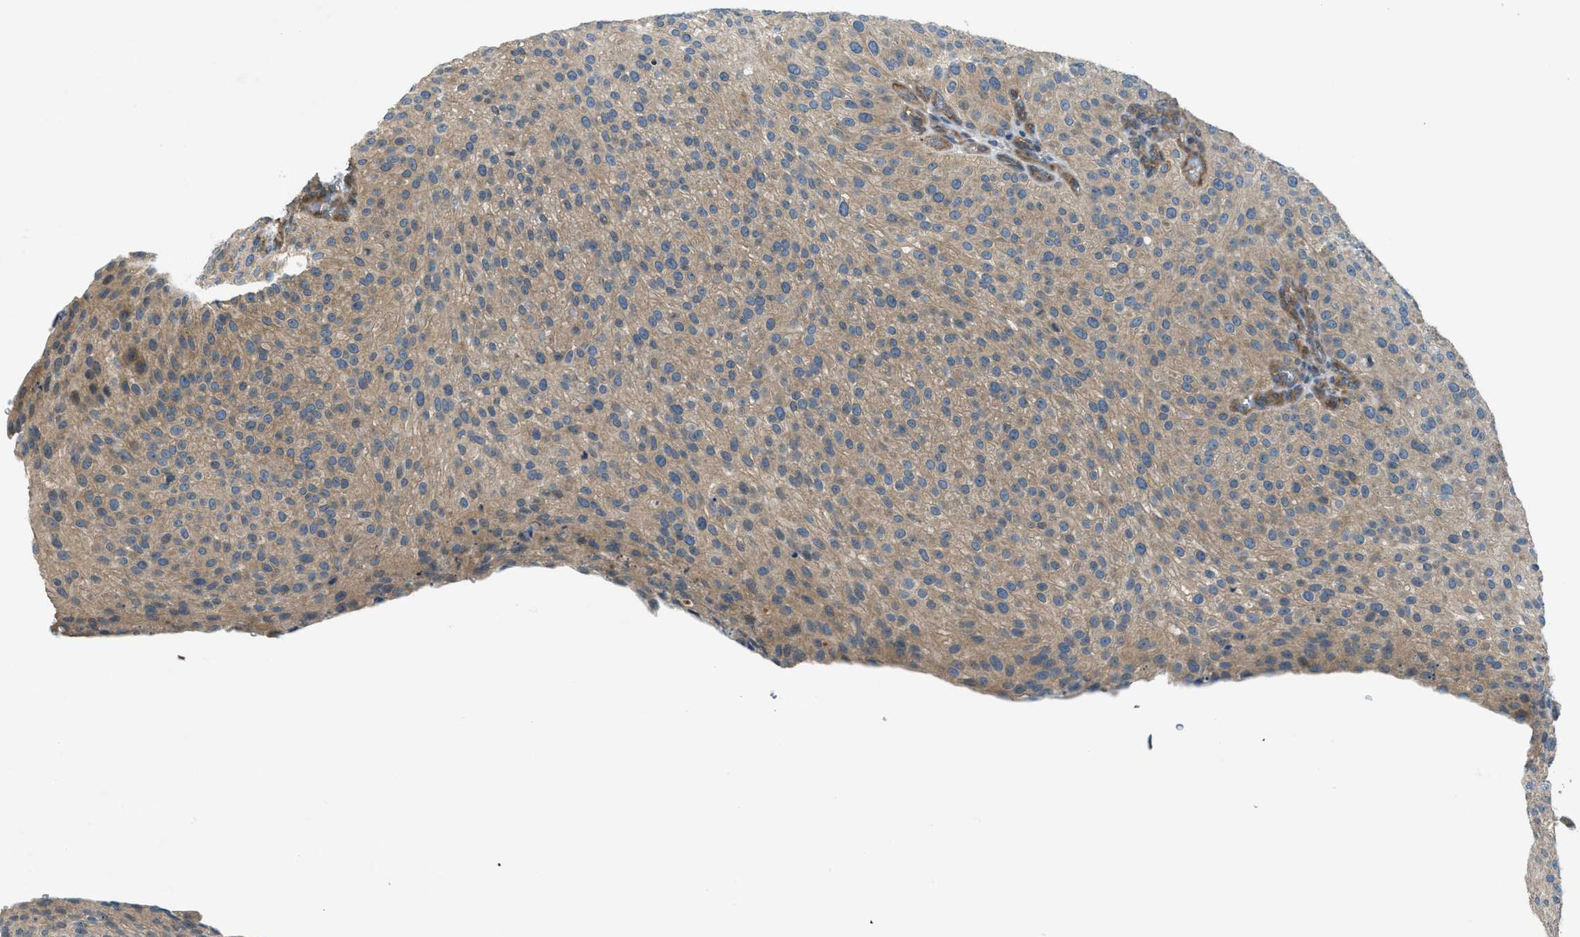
{"staining": {"intensity": "weak", "quantity": ">75%", "location": "cytoplasmic/membranous"}, "tissue": "urothelial cancer", "cell_type": "Tumor cells", "image_type": "cancer", "snomed": [{"axis": "morphology", "description": "Urothelial carcinoma, Low grade"}, {"axis": "topography", "description": "Smooth muscle"}, {"axis": "topography", "description": "Urinary bladder"}], "caption": "The photomicrograph demonstrates a brown stain indicating the presence of a protein in the cytoplasmic/membranous of tumor cells in urothelial cancer. (IHC, brightfield microscopy, high magnification).", "gene": "VEZT", "patient": {"sex": "male", "age": 60}}